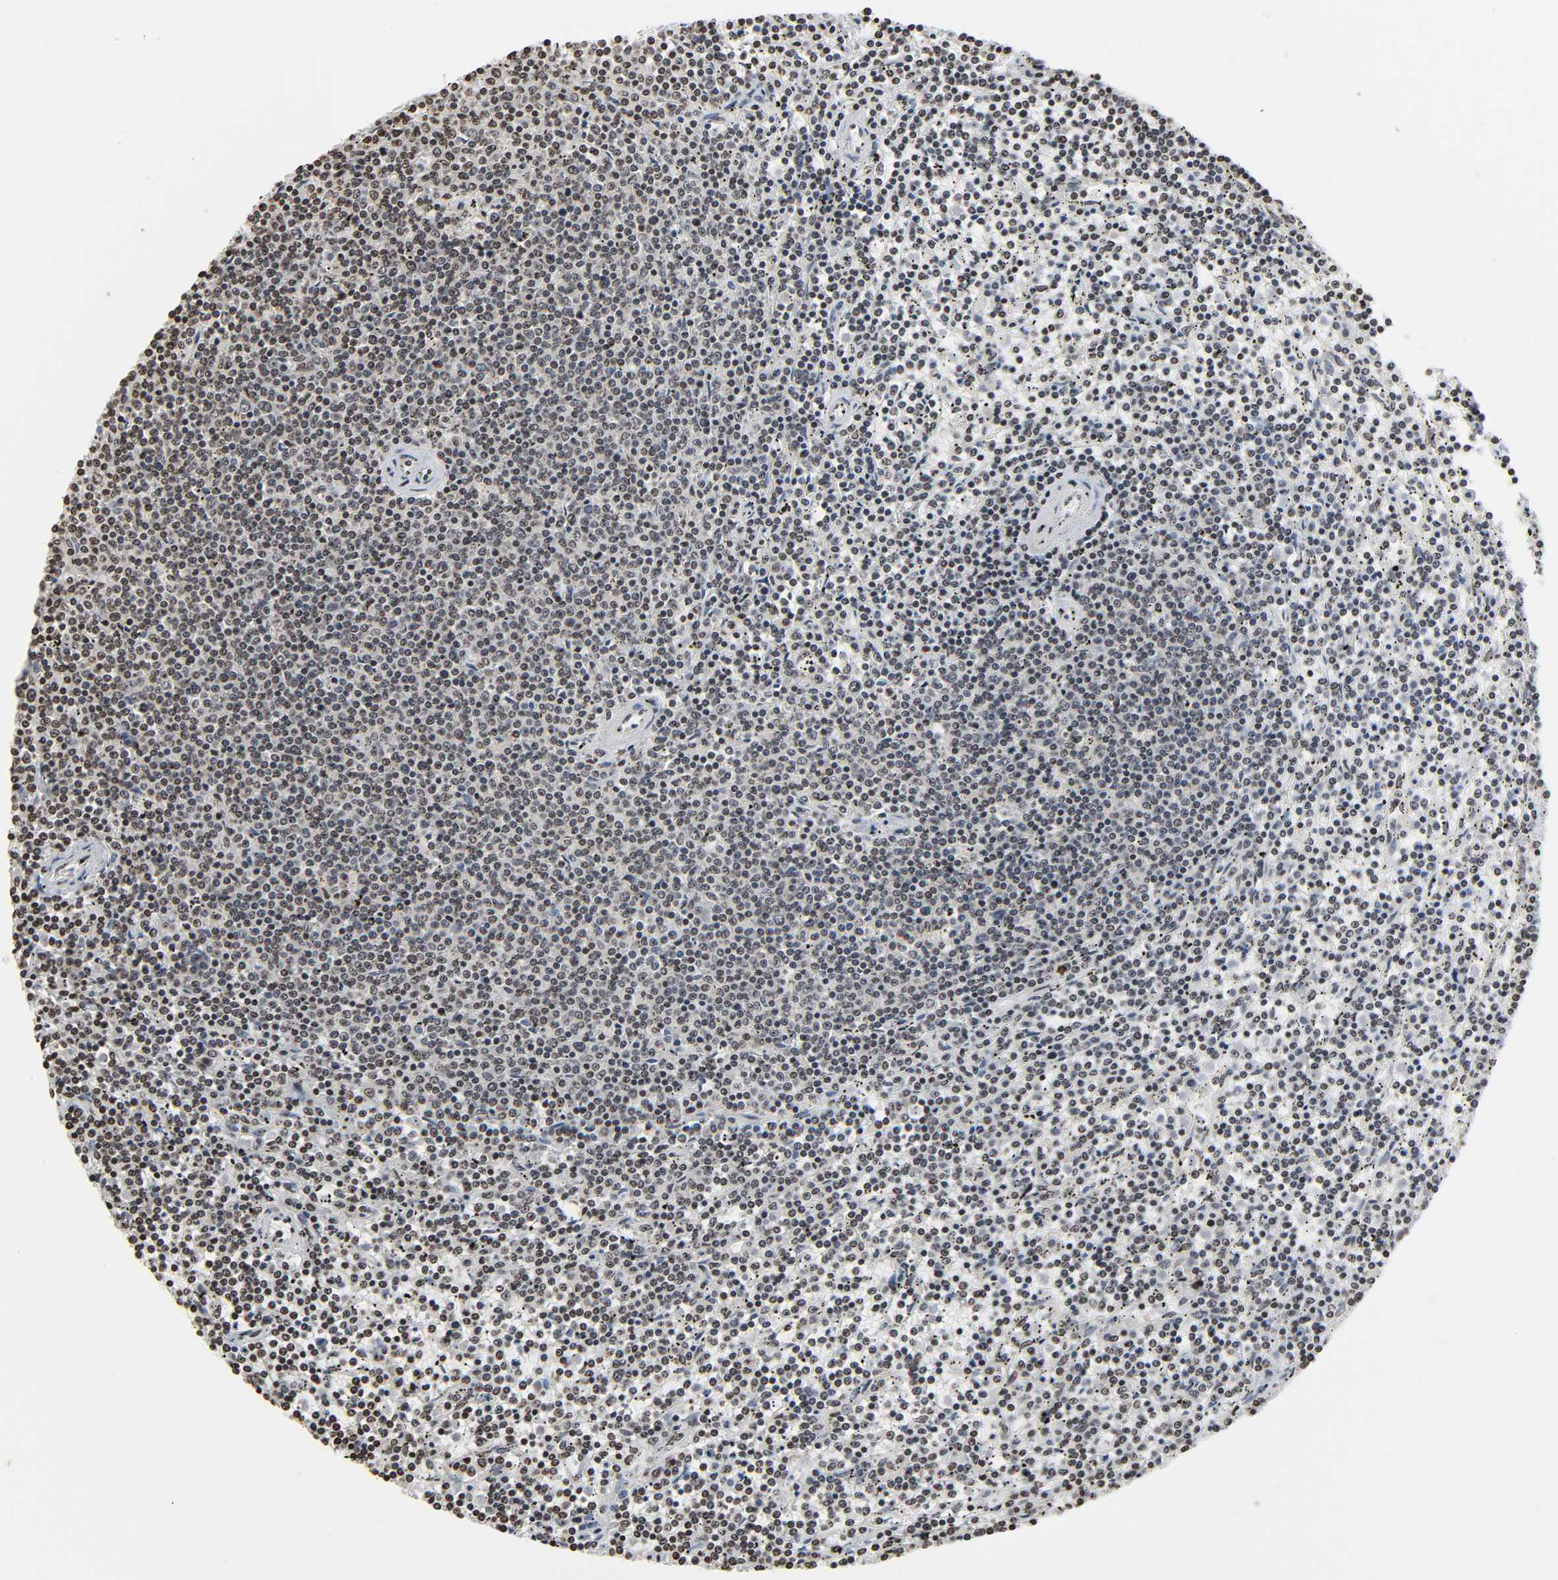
{"staining": {"intensity": "weak", "quantity": ">75%", "location": "nuclear"}, "tissue": "lymphoma", "cell_type": "Tumor cells", "image_type": "cancer", "snomed": [{"axis": "morphology", "description": "Malignant lymphoma, non-Hodgkin's type, Low grade"}, {"axis": "topography", "description": "Spleen"}], "caption": "IHC photomicrograph of human low-grade malignant lymphoma, non-Hodgkin's type stained for a protein (brown), which demonstrates low levels of weak nuclear positivity in approximately >75% of tumor cells.", "gene": "ELAVL1", "patient": {"sex": "female", "age": 50}}